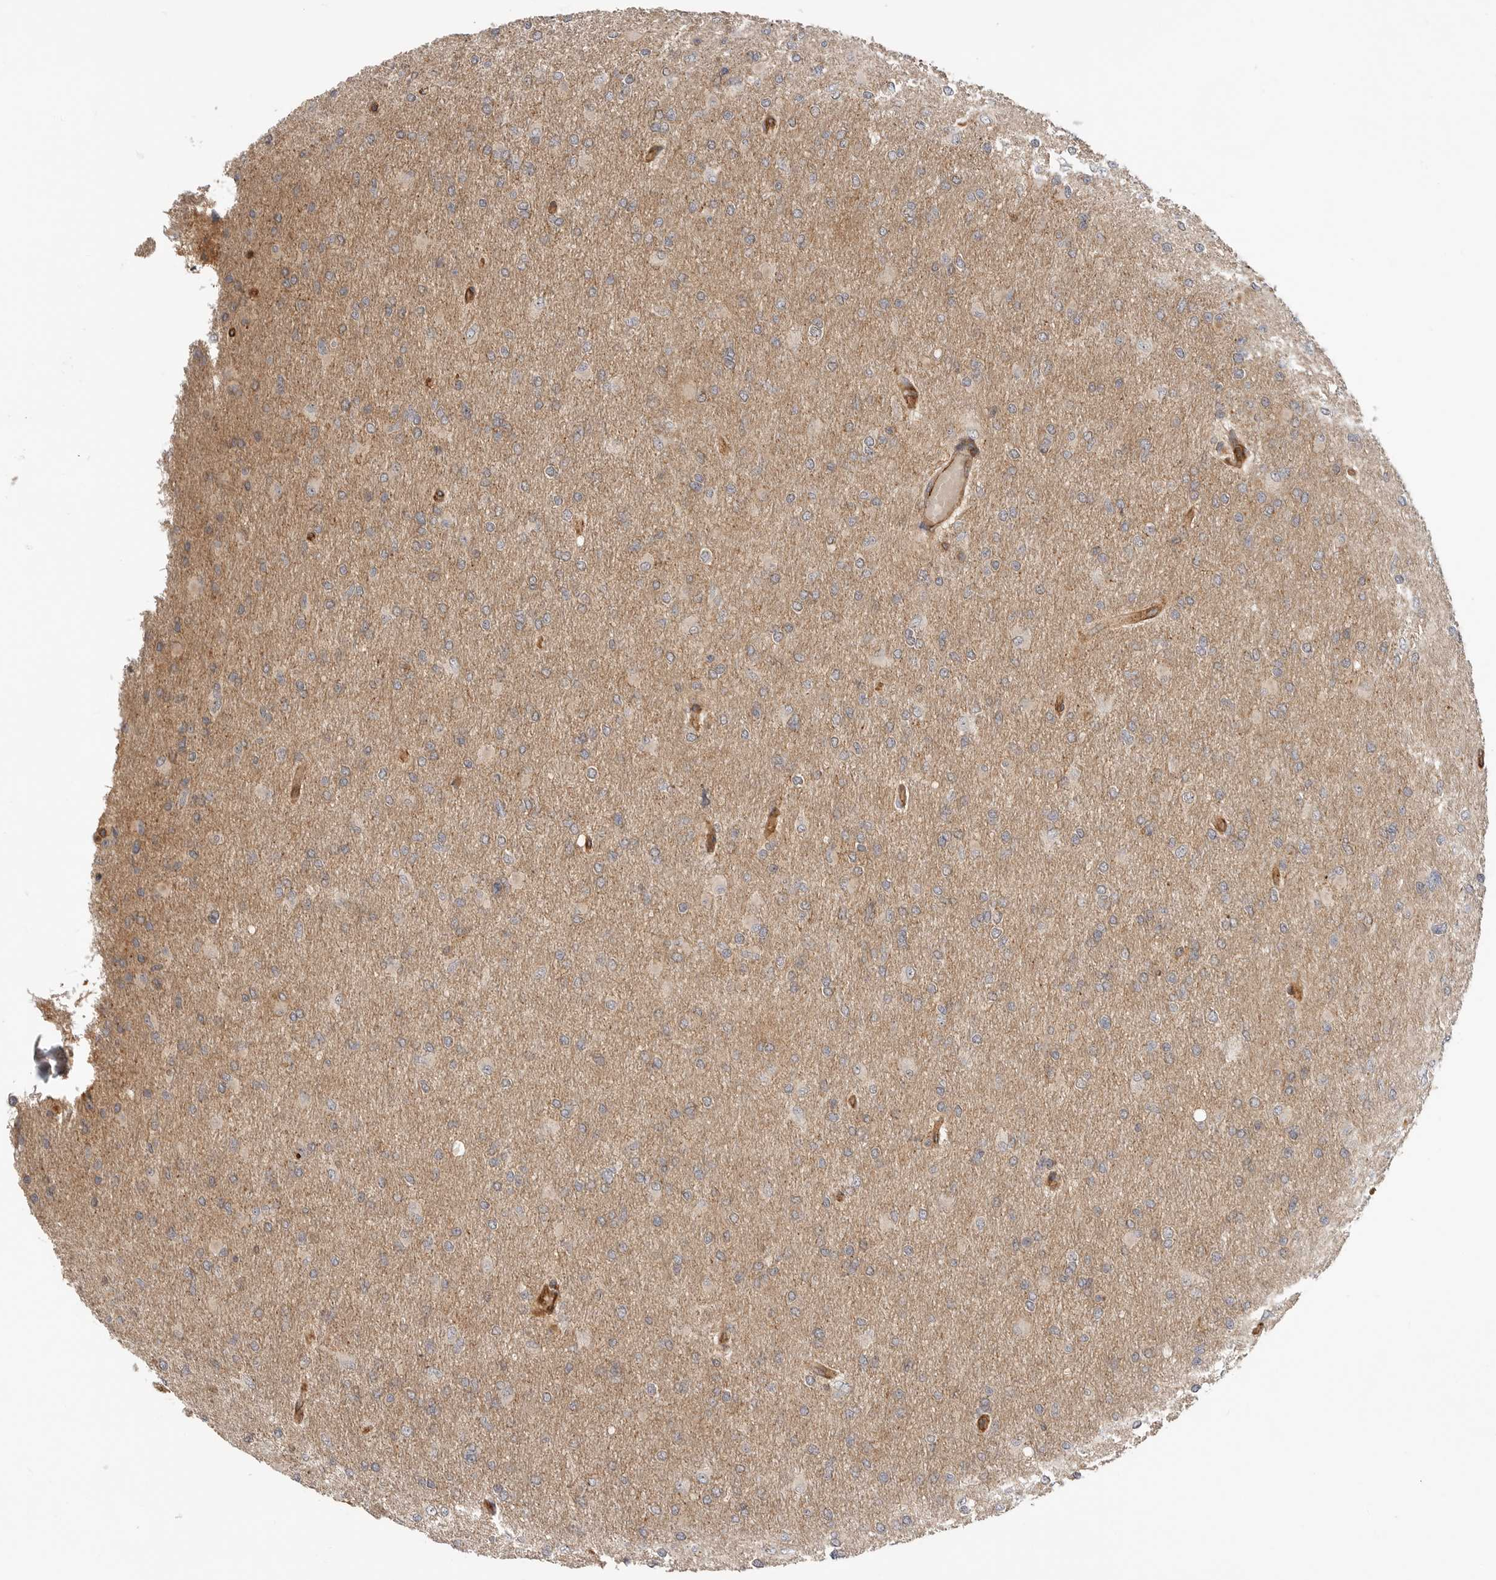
{"staining": {"intensity": "negative", "quantity": "none", "location": "none"}, "tissue": "glioma", "cell_type": "Tumor cells", "image_type": "cancer", "snomed": [{"axis": "morphology", "description": "Glioma, malignant, High grade"}, {"axis": "topography", "description": "Cerebral cortex"}], "caption": "This is an immunohistochemistry photomicrograph of human malignant high-grade glioma. There is no expression in tumor cells.", "gene": "GPATCH2", "patient": {"sex": "female", "age": 36}}